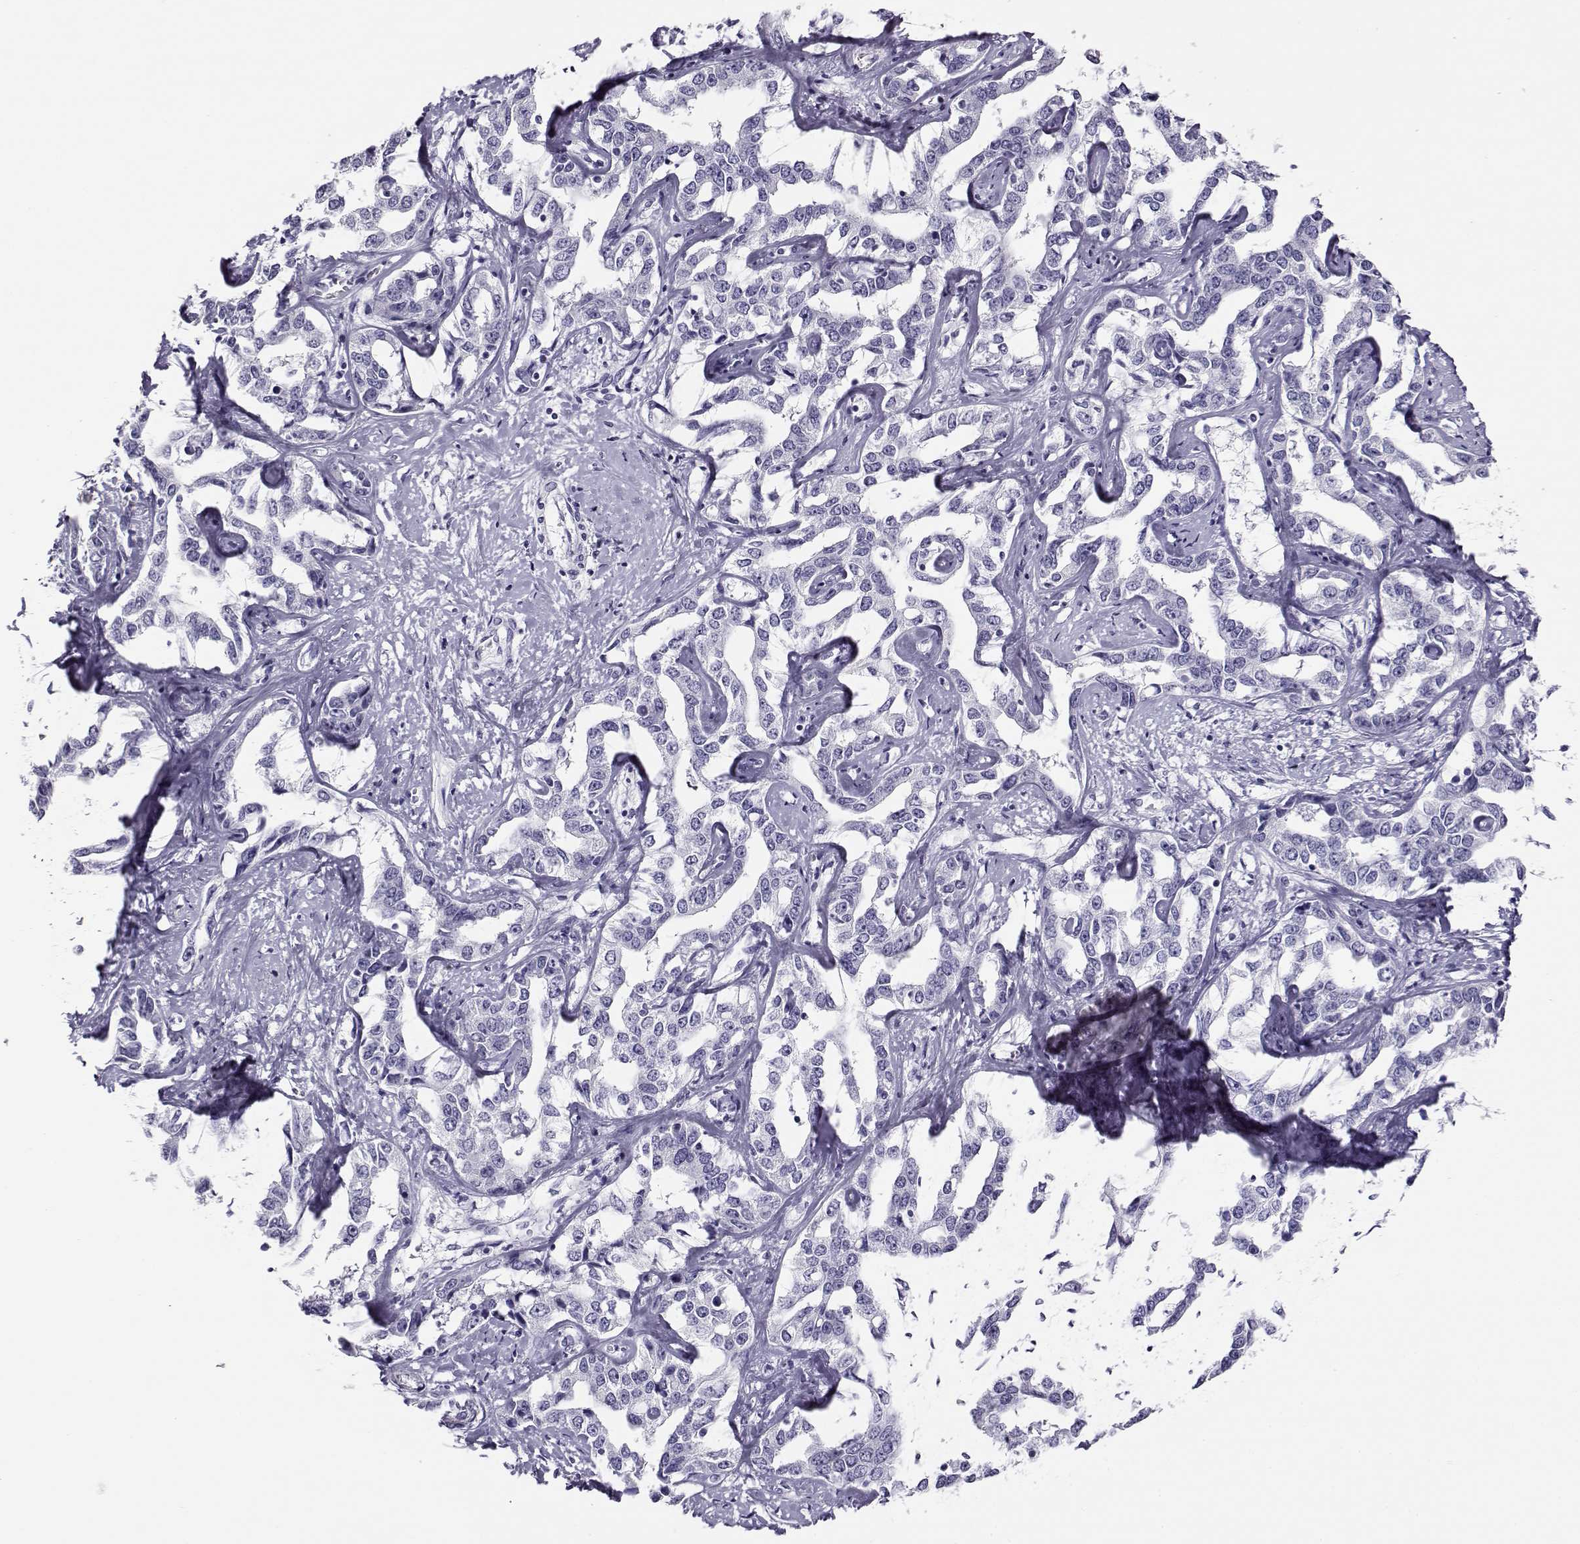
{"staining": {"intensity": "negative", "quantity": "none", "location": "none"}, "tissue": "liver cancer", "cell_type": "Tumor cells", "image_type": "cancer", "snomed": [{"axis": "morphology", "description": "Cholangiocarcinoma"}, {"axis": "topography", "description": "Liver"}], "caption": "Immunohistochemistry photomicrograph of neoplastic tissue: human liver cholangiocarcinoma stained with DAB (3,3'-diaminobenzidine) displays no significant protein staining in tumor cells. Brightfield microscopy of immunohistochemistry (IHC) stained with DAB (3,3'-diaminobenzidine) (brown) and hematoxylin (blue), captured at high magnification.", "gene": "RHOXF2", "patient": {"sex": "male", "age": 59}}